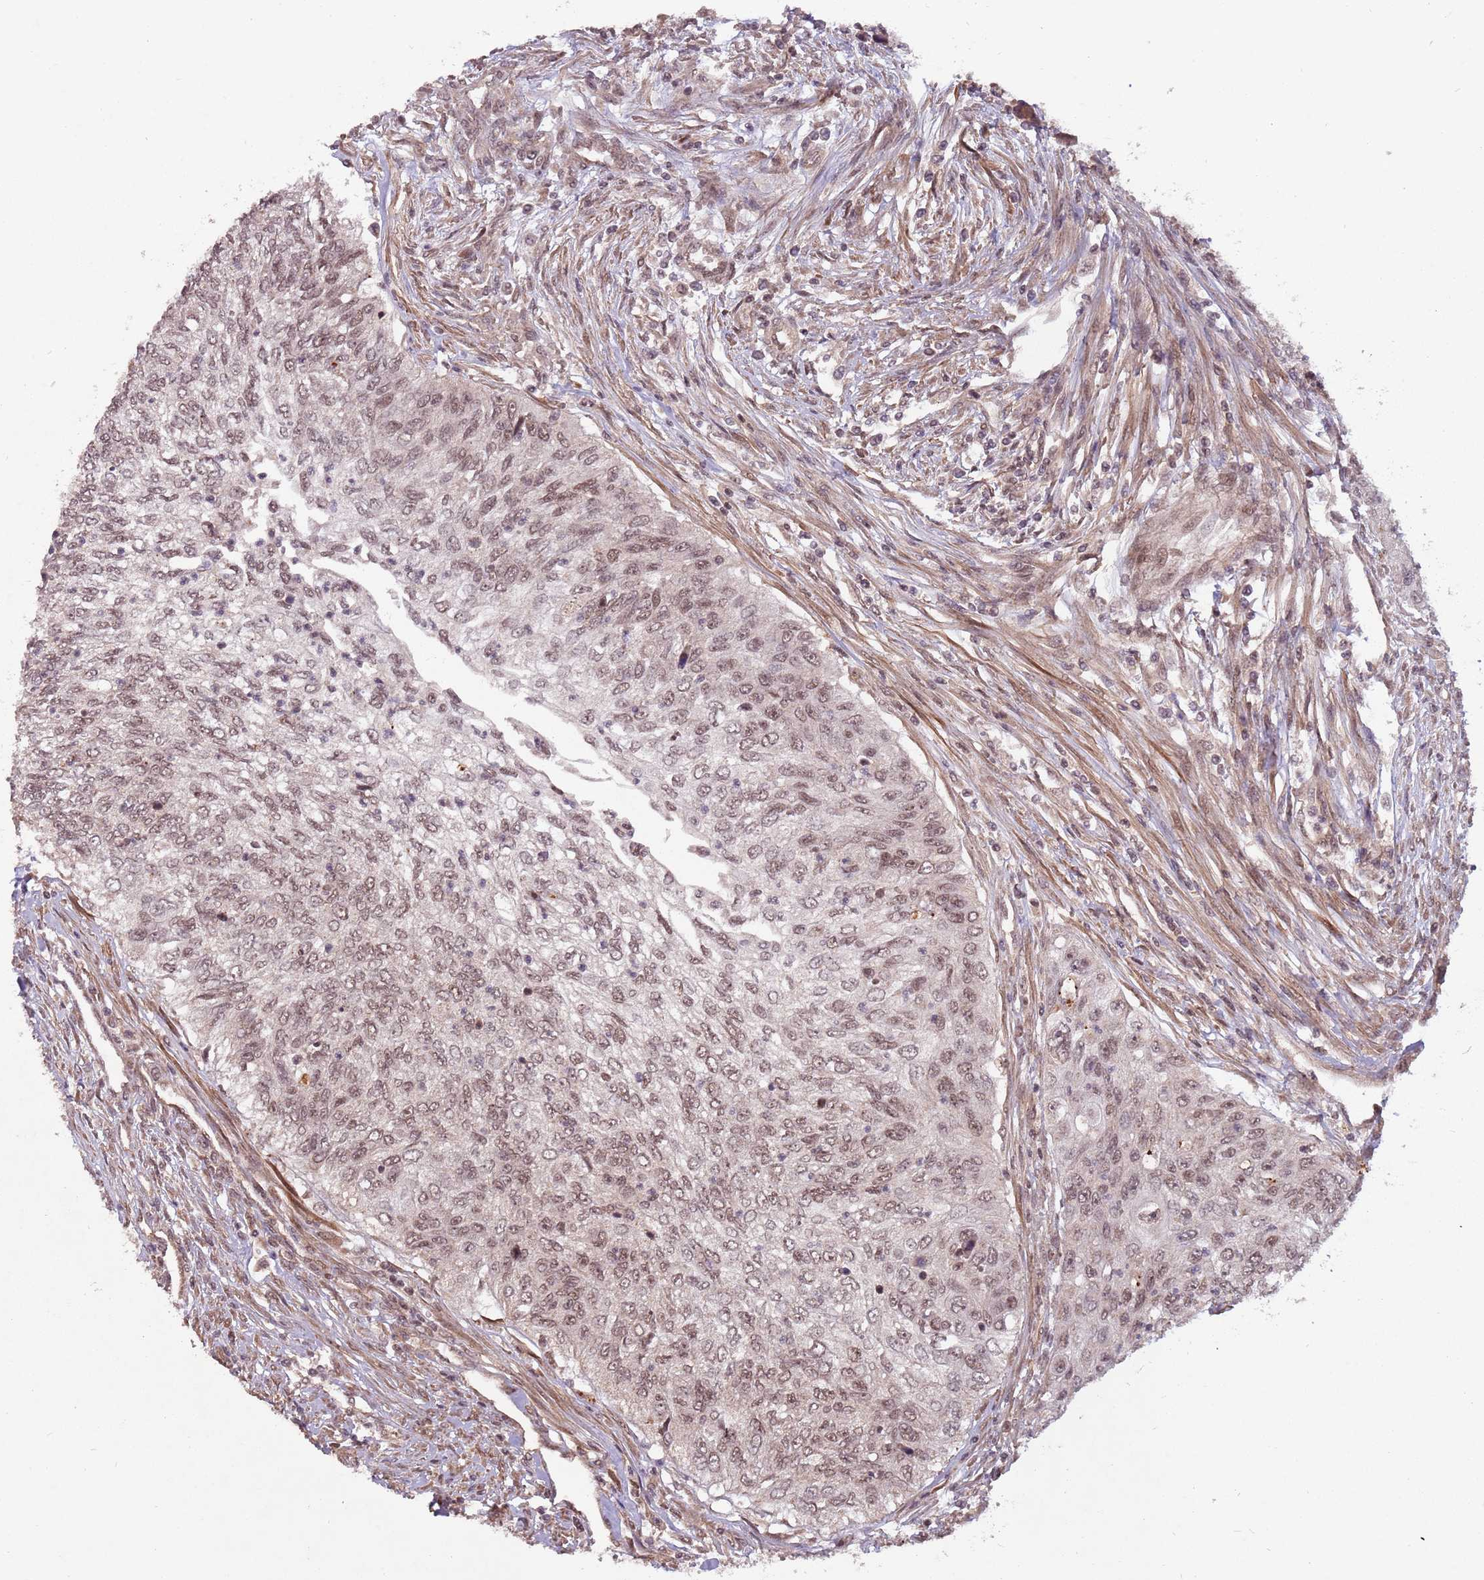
{"staining": {"intensity": "moderate", "quantity": ">75%", "location": "nuclear"}, "tissue": "urothelial cancer", "cell_type": "Tumor cells", "image_type": "cancer", "snomed": [{"axis": "morphology", "description": "Urothelial carcinoma, High grade"}, {"axis": "topography", "description": "Urinary bladder"}], "caption": "Approximately >75% of tumor cells in urothelial cancer show moderate nuclear protein positivity as visualized by brown immunohistochemical staining.", "gene": "SUDS3", "patient": {"sex": "female", "age": 60}}